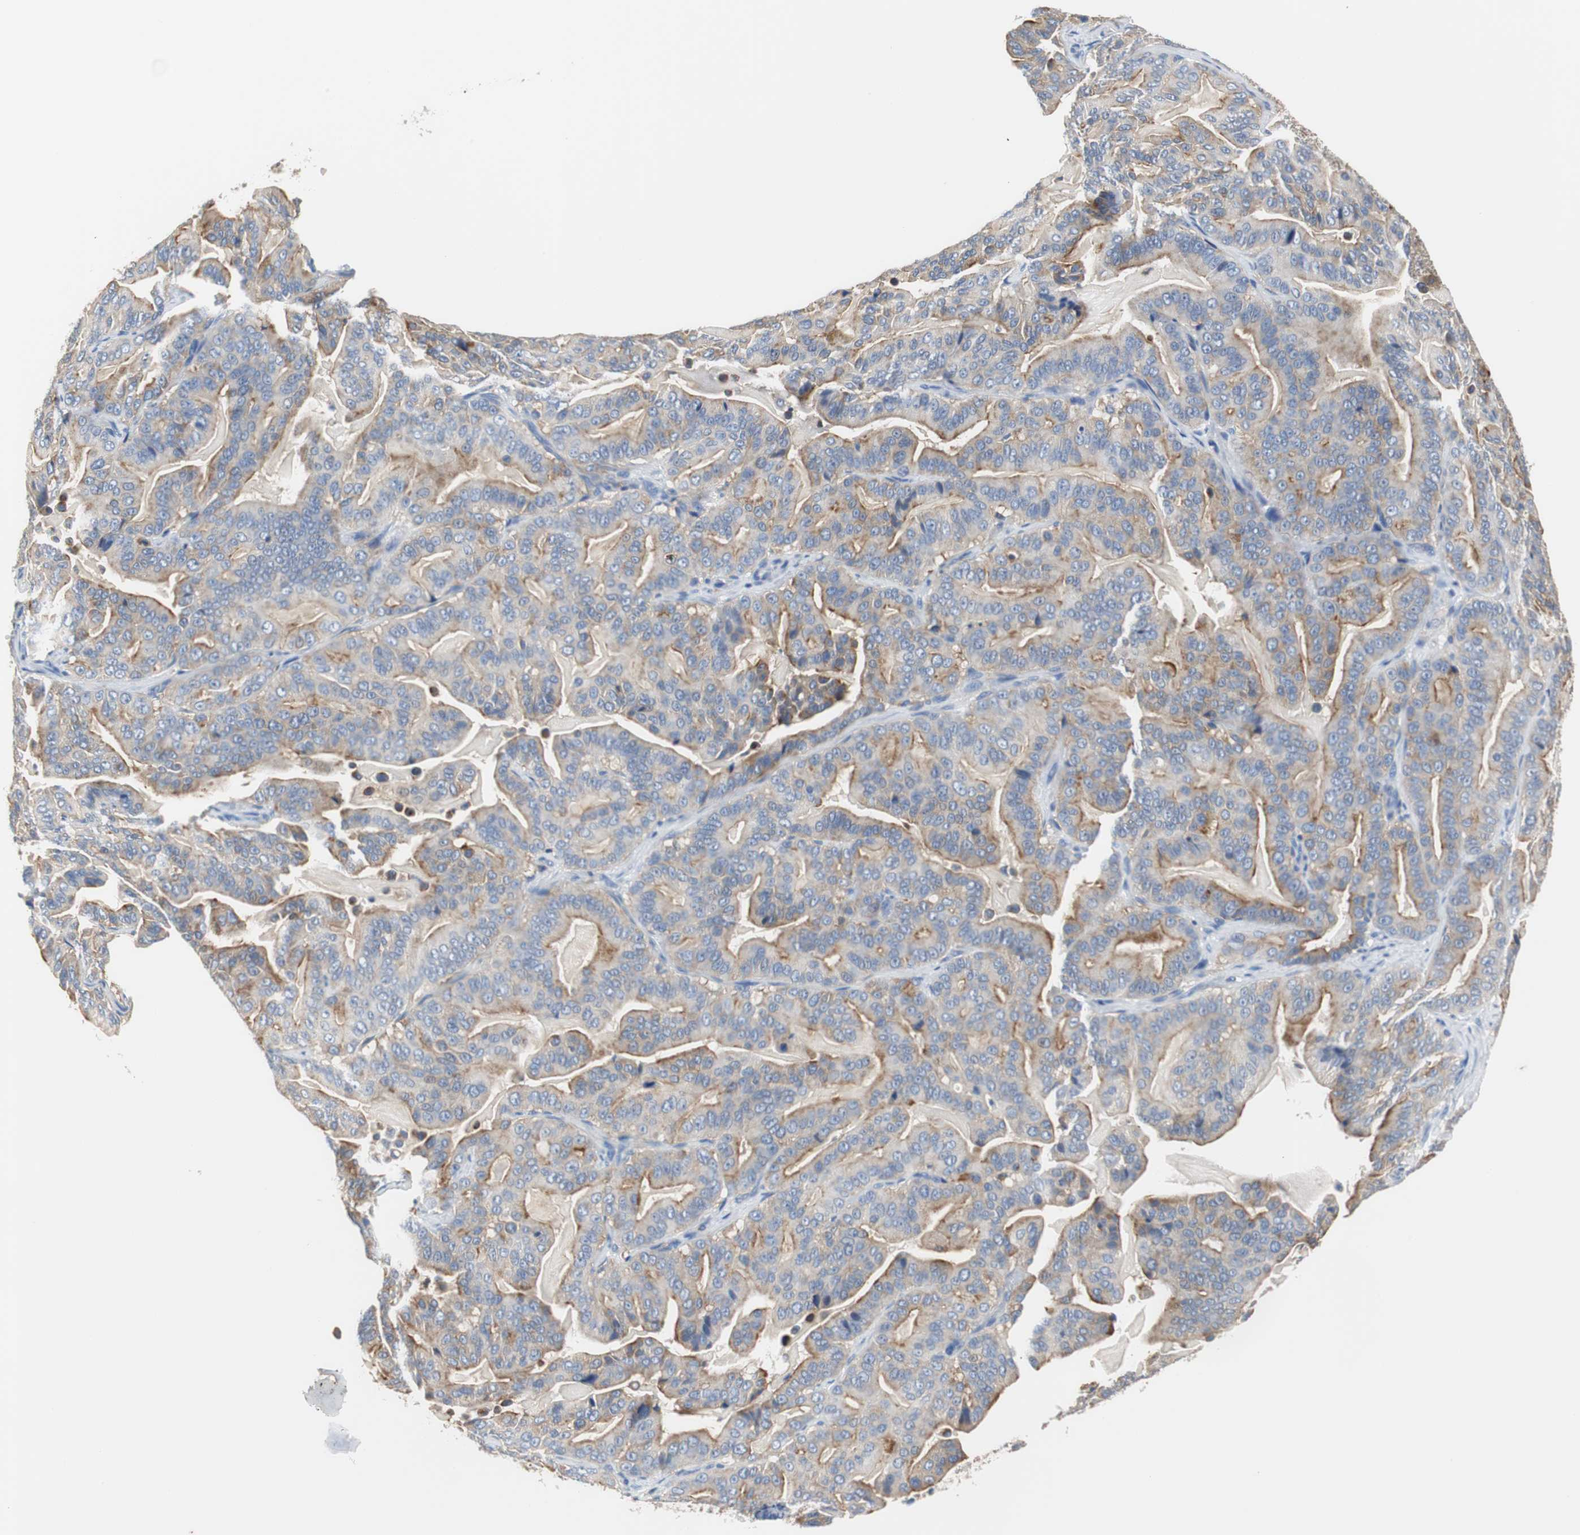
{"staining": {"intensity": "moderate", "quantity": ">75%", "location": "cytoplasmic/membranous"}, "tissue": "pancreatic cancer", "cell_type": "Tumor cells", "image_type": "cancer", "snomed": [{"axis": "morphology", "description": "Adenocarcinoma, NOS"}, {"axis": "topography", "description": "Pancreas"}], "caption": "High-power microscopy captured an immunohistochemistry (IHC) histopathology image of pancreatic adenocarcinoma, revealing moderate cytoplasmic/membranous positivity in approximately >75% of tumor cells. Ihc stains the protein of interest in brown and the nuclei are stained blue.", "gene": "VAMP8", "patient": {"sex": "male", "age": 63}}